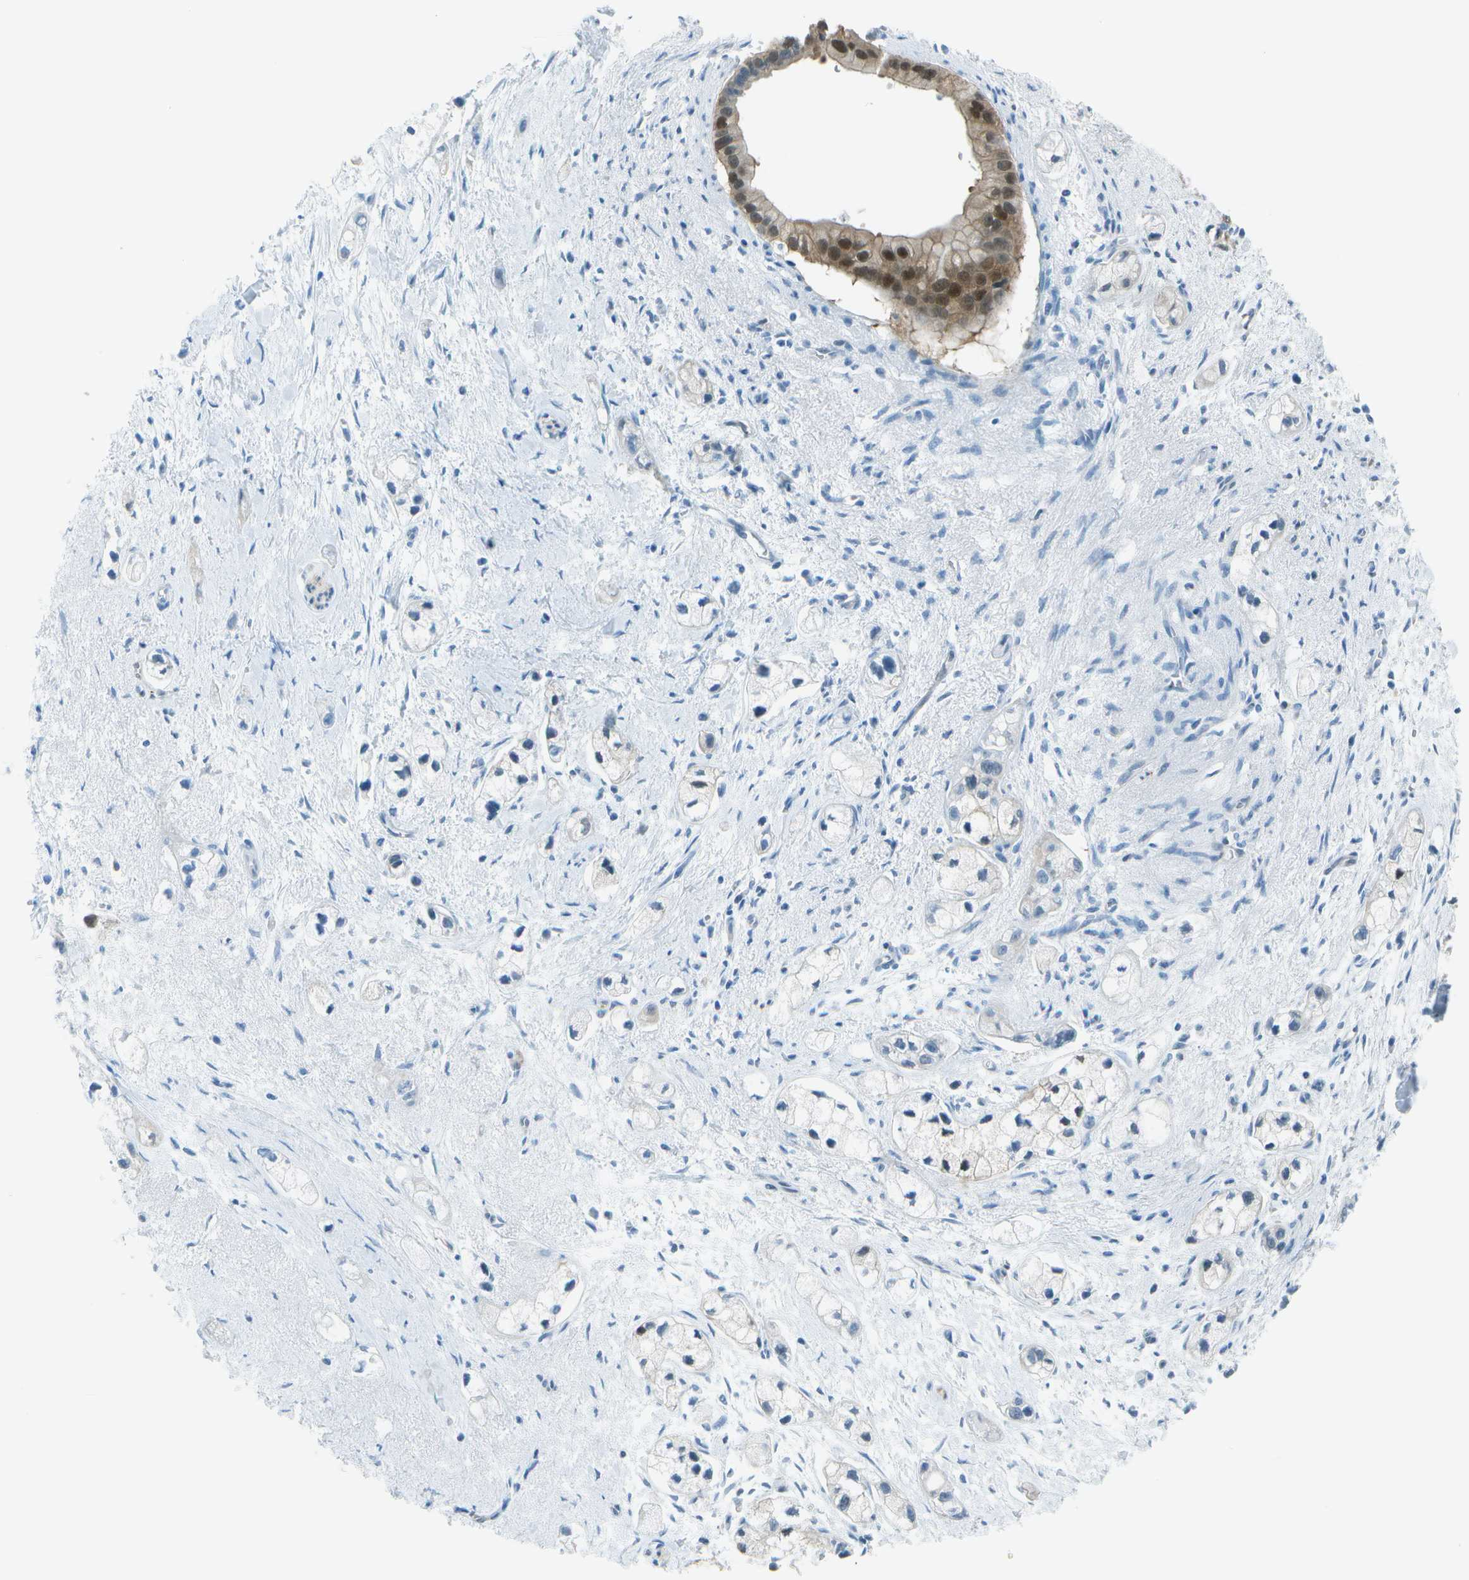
{"staining": {"intensity": "negative", "quantity": "none", "location": "none"}, "tissue": "pancreatic cancer", "cell_type": "Tumor cells", "image_type": "cancer", "snomed": [{"axis": "morphology", "description": "Adenocarcinoma, NOS"}, {"axis": "topography", "description": "Pancreas"}], "caption": "Tumor cells show no significant positivity in adenocarcinoma (pancreatic).", "gene": "ASL", "patient": {"sex": "male", "age": 74}}